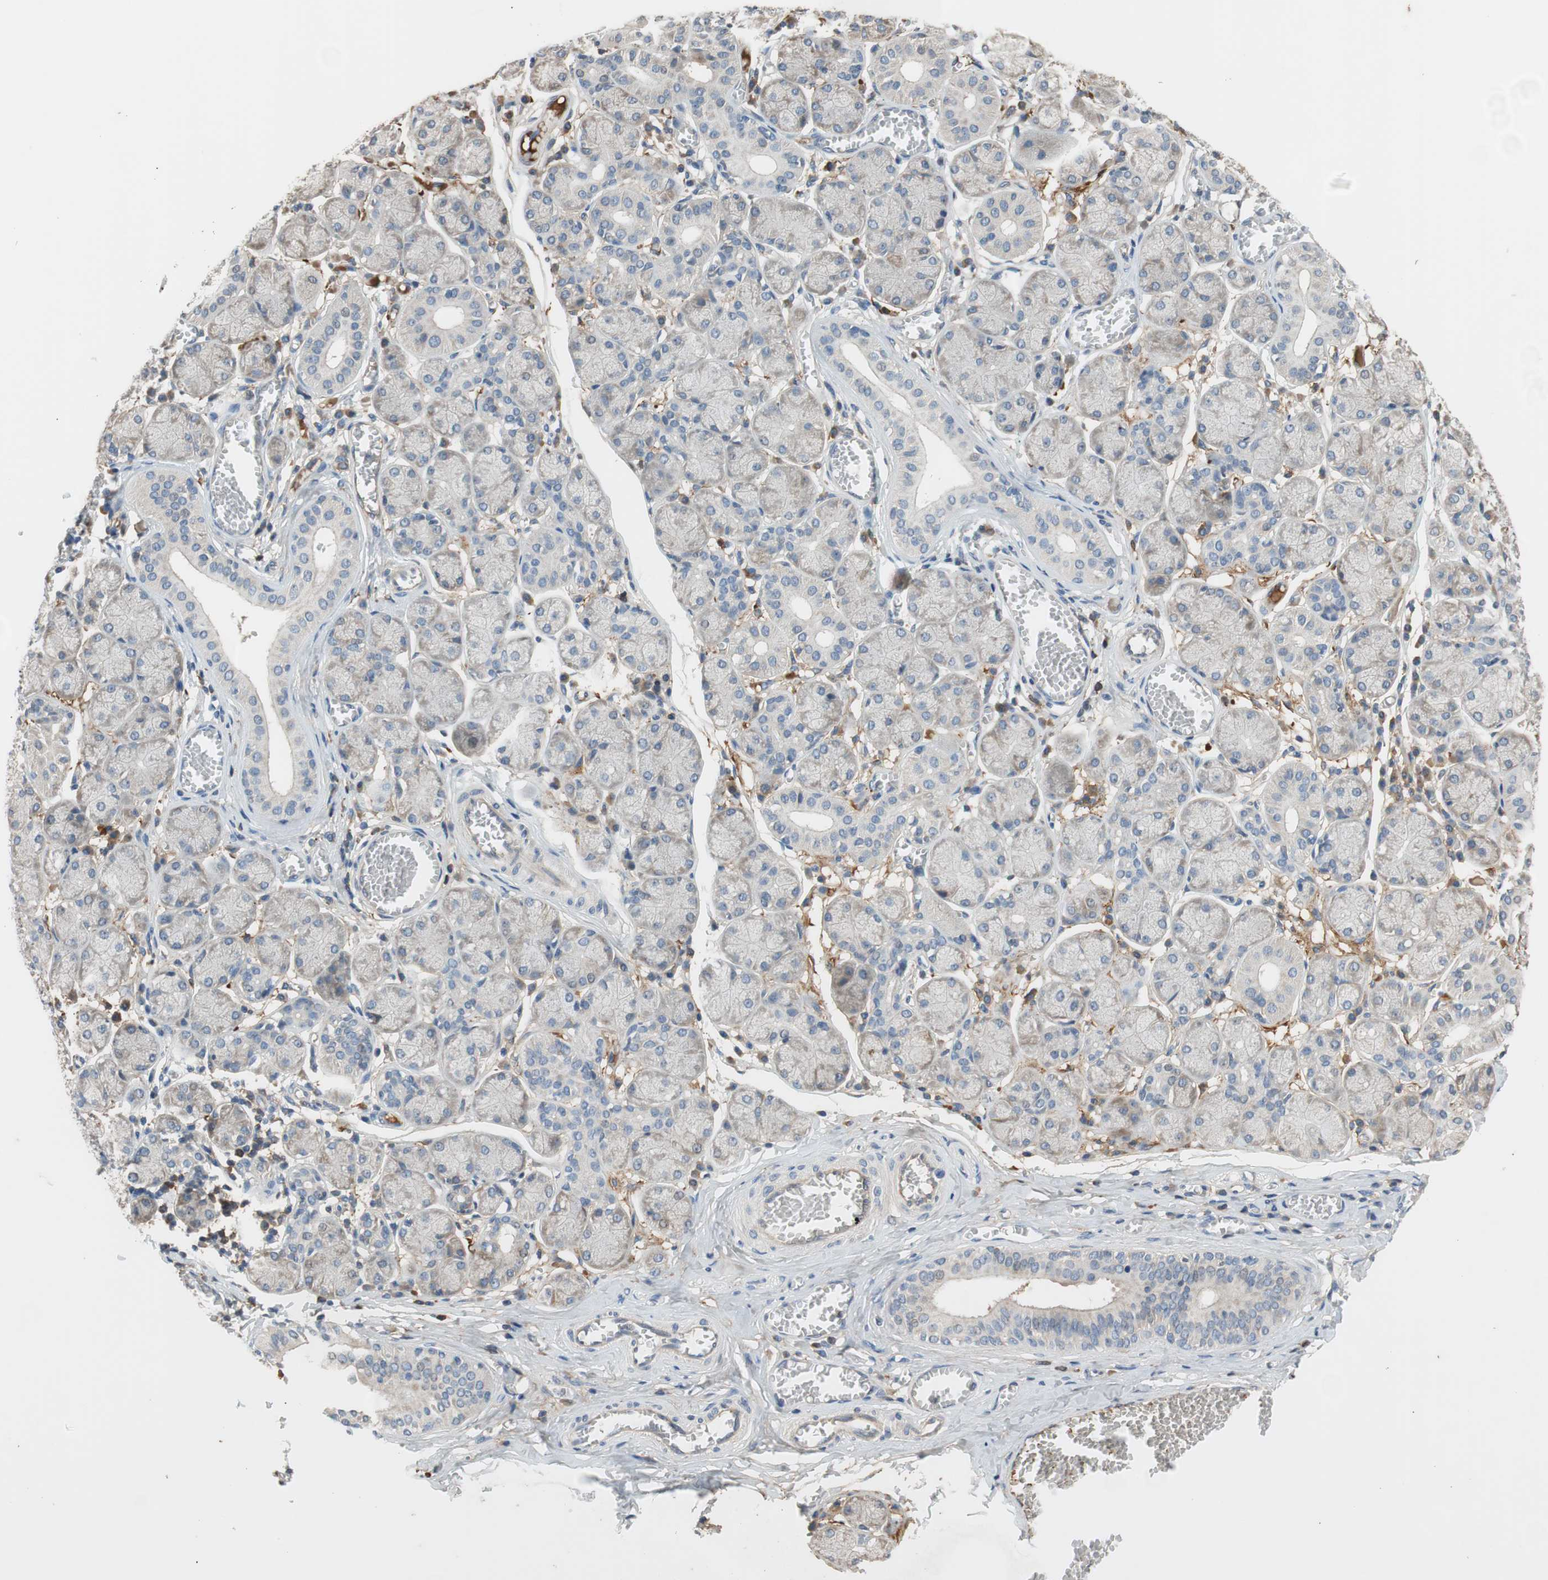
{"staining": {"intensity": "weak", "quantity": "25%-75%", "location": "cytoplasmic/membranous"}, "tissue": "salivary gland", "cell_type": "Glandular cells", "image_type": "normal", "snomed": [{"axis": "morphology", "description": "Normal tissue, NOS"}, {"axis": "topography", "description": "Salivary gland"}], "caption": "A histopathology image showing weak cytoplasmic/membranous staining in about 25%-75% of glandular cells in benign salivary gland, as visualized by brown immunohistochemical staining.", "gene": "C4A", "patient": {"sex": "female", "age": 24}}